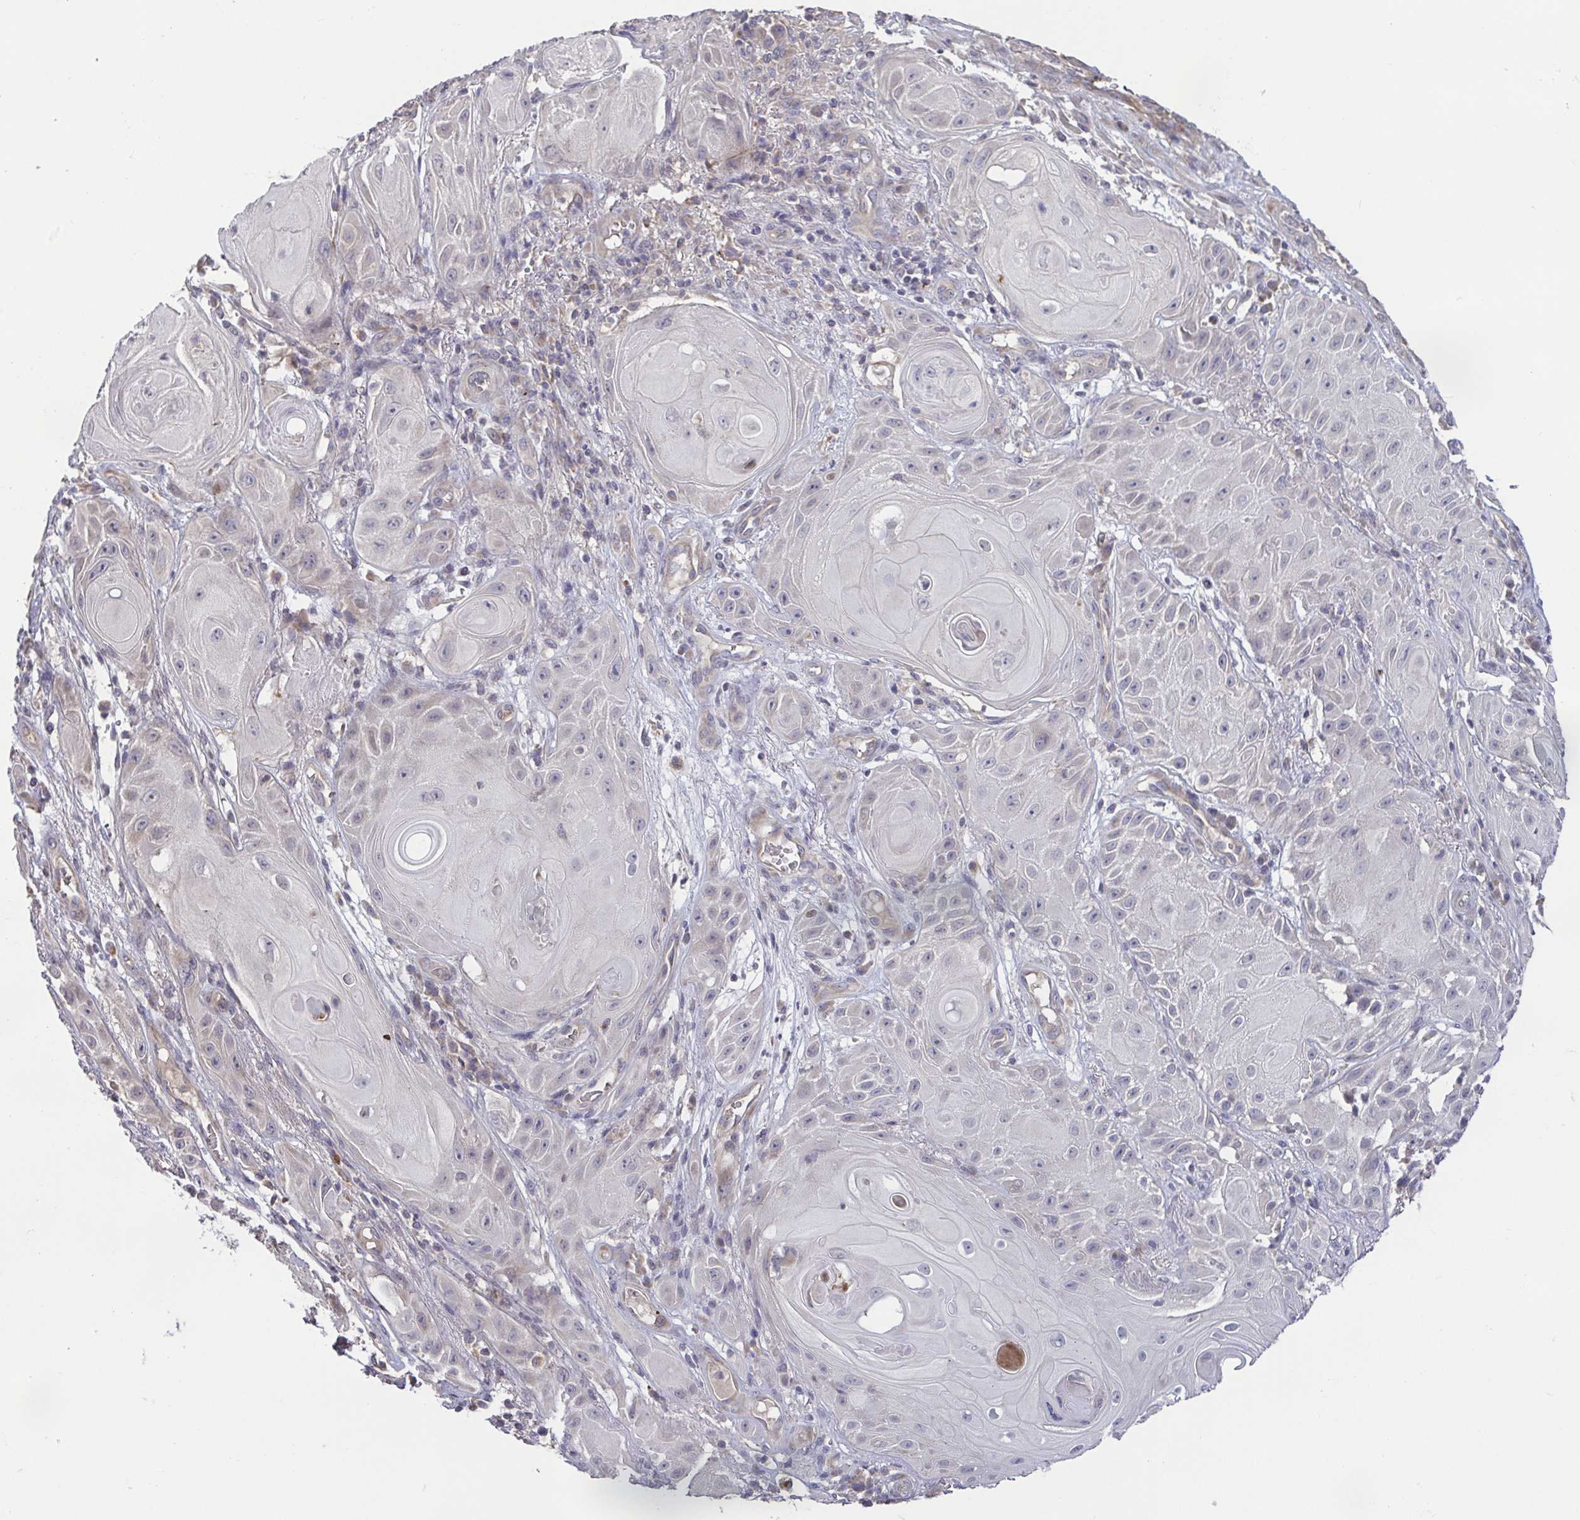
{"staining": {"intensity": "weak", "quantity": "<25%", "location": "cytoplasmic/membranous"}, "tissue": "skin cancer", "cell_type": "Tumor cells", "image_type": "cancer", "snomed": [{"axis": "morphology", "description": "Squamous cell carcinoma, NOS"}, {"axis": "topography", "description": "Skin"}], "caption": "Image shows no protein staining in tumor cells of skin cancer (squamous cell carcinoma) tissue.", "gene": "OSBPL7", "patient": {"sex": "male", "age": 62}}